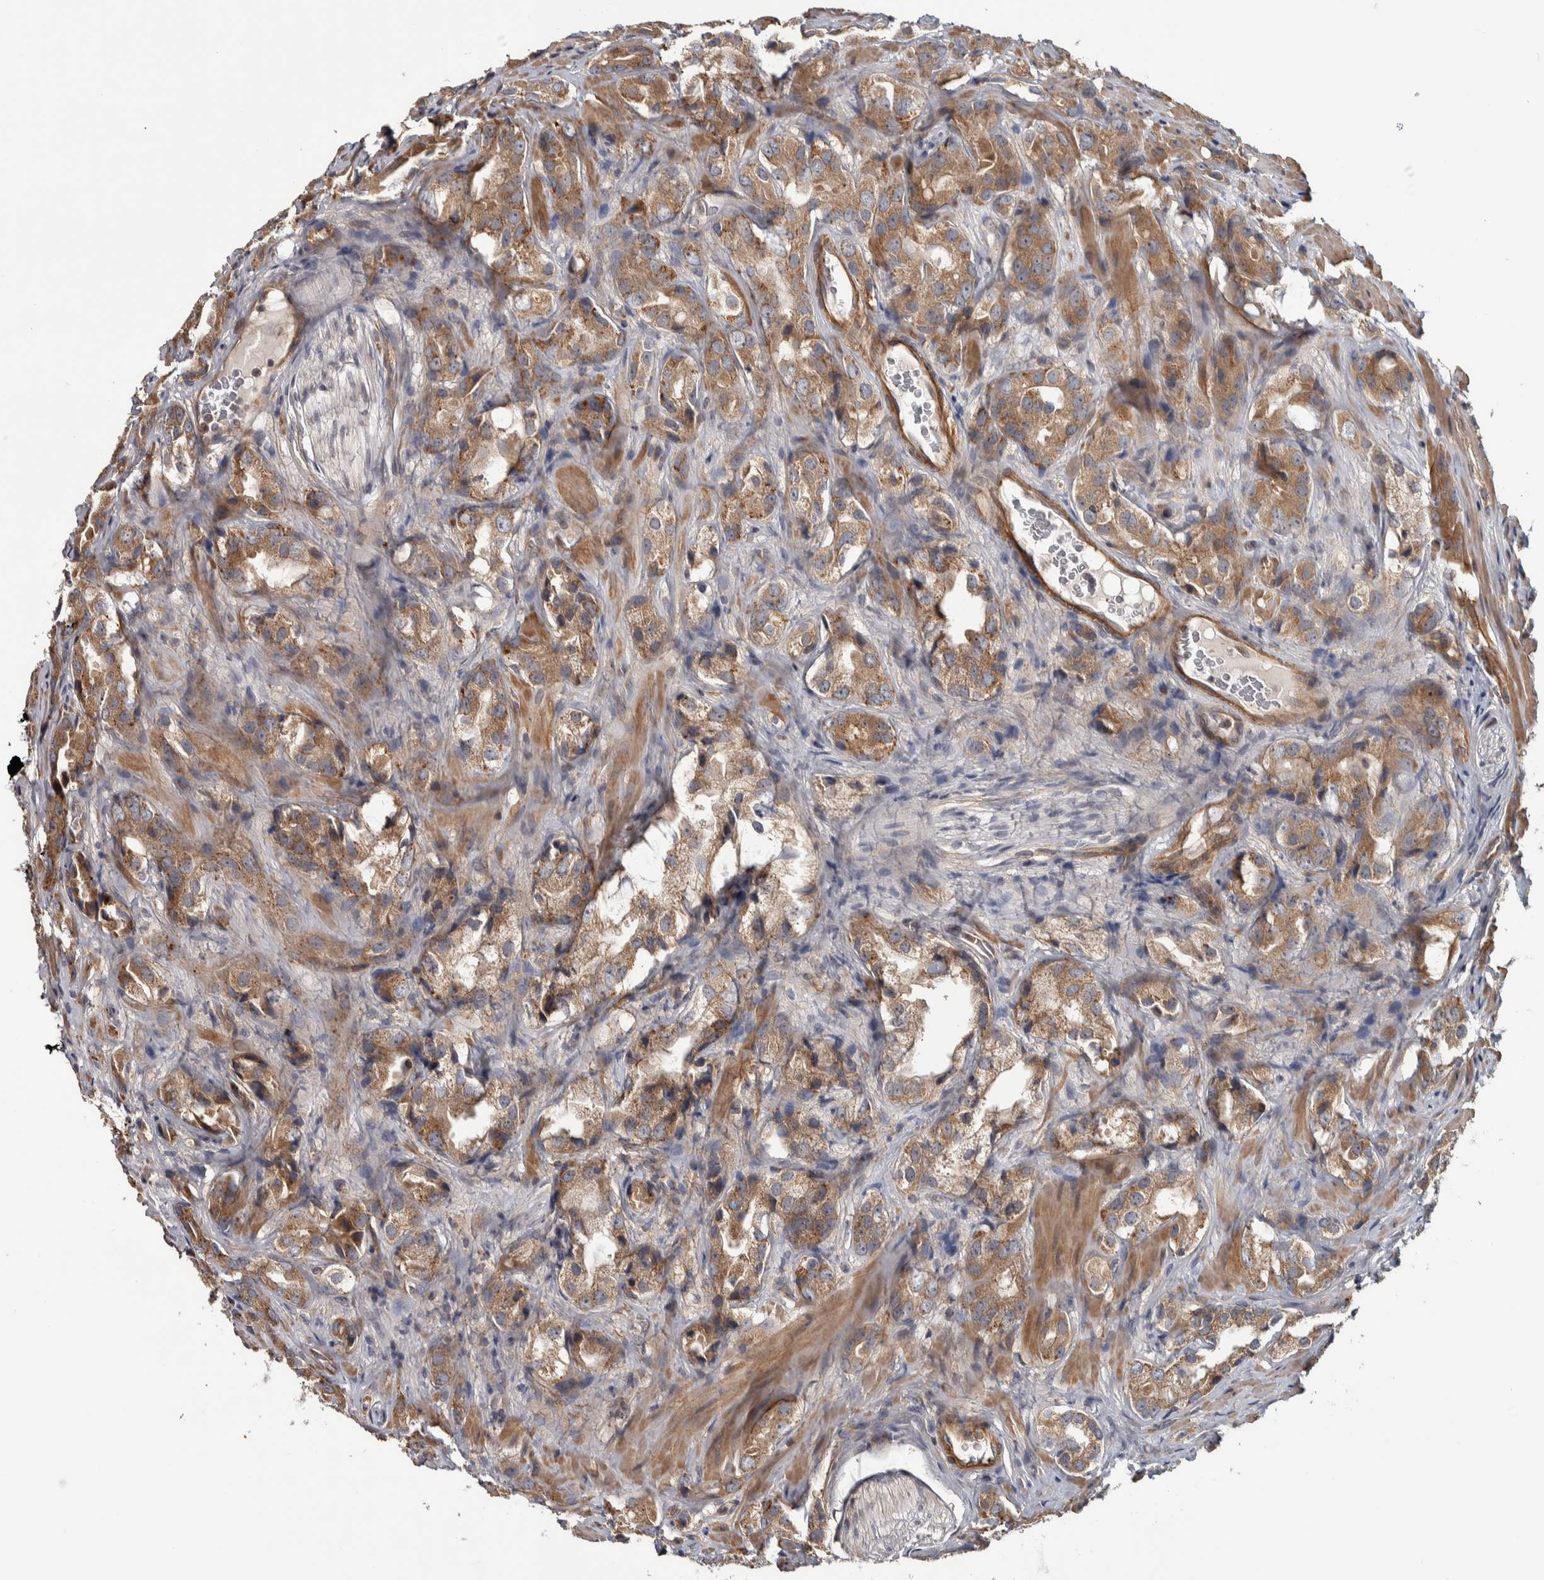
{"staining": {"intensity": "moderate", "quantity": ">75%", "location": "cytoplasmic/membranous"}, "tissue": "prostate cancer", "cell_type": "Tumor cells", "image_type": "cancer", "snomed": [{"axis": "morphology", "description": "Adenocarcinoma, High grade"}, {"axis": "topography", "description": "Prostate"}], "caption": "This is a micrograph of immunohistochemistry (IHC) staining of high-grade adenocarcinoma (prostate), which shows moderate expression in the cytoplasmic/membranous of tumor cells.", "gene": "CHMP4C", "patient": {"sex": "male", "age": 63}}